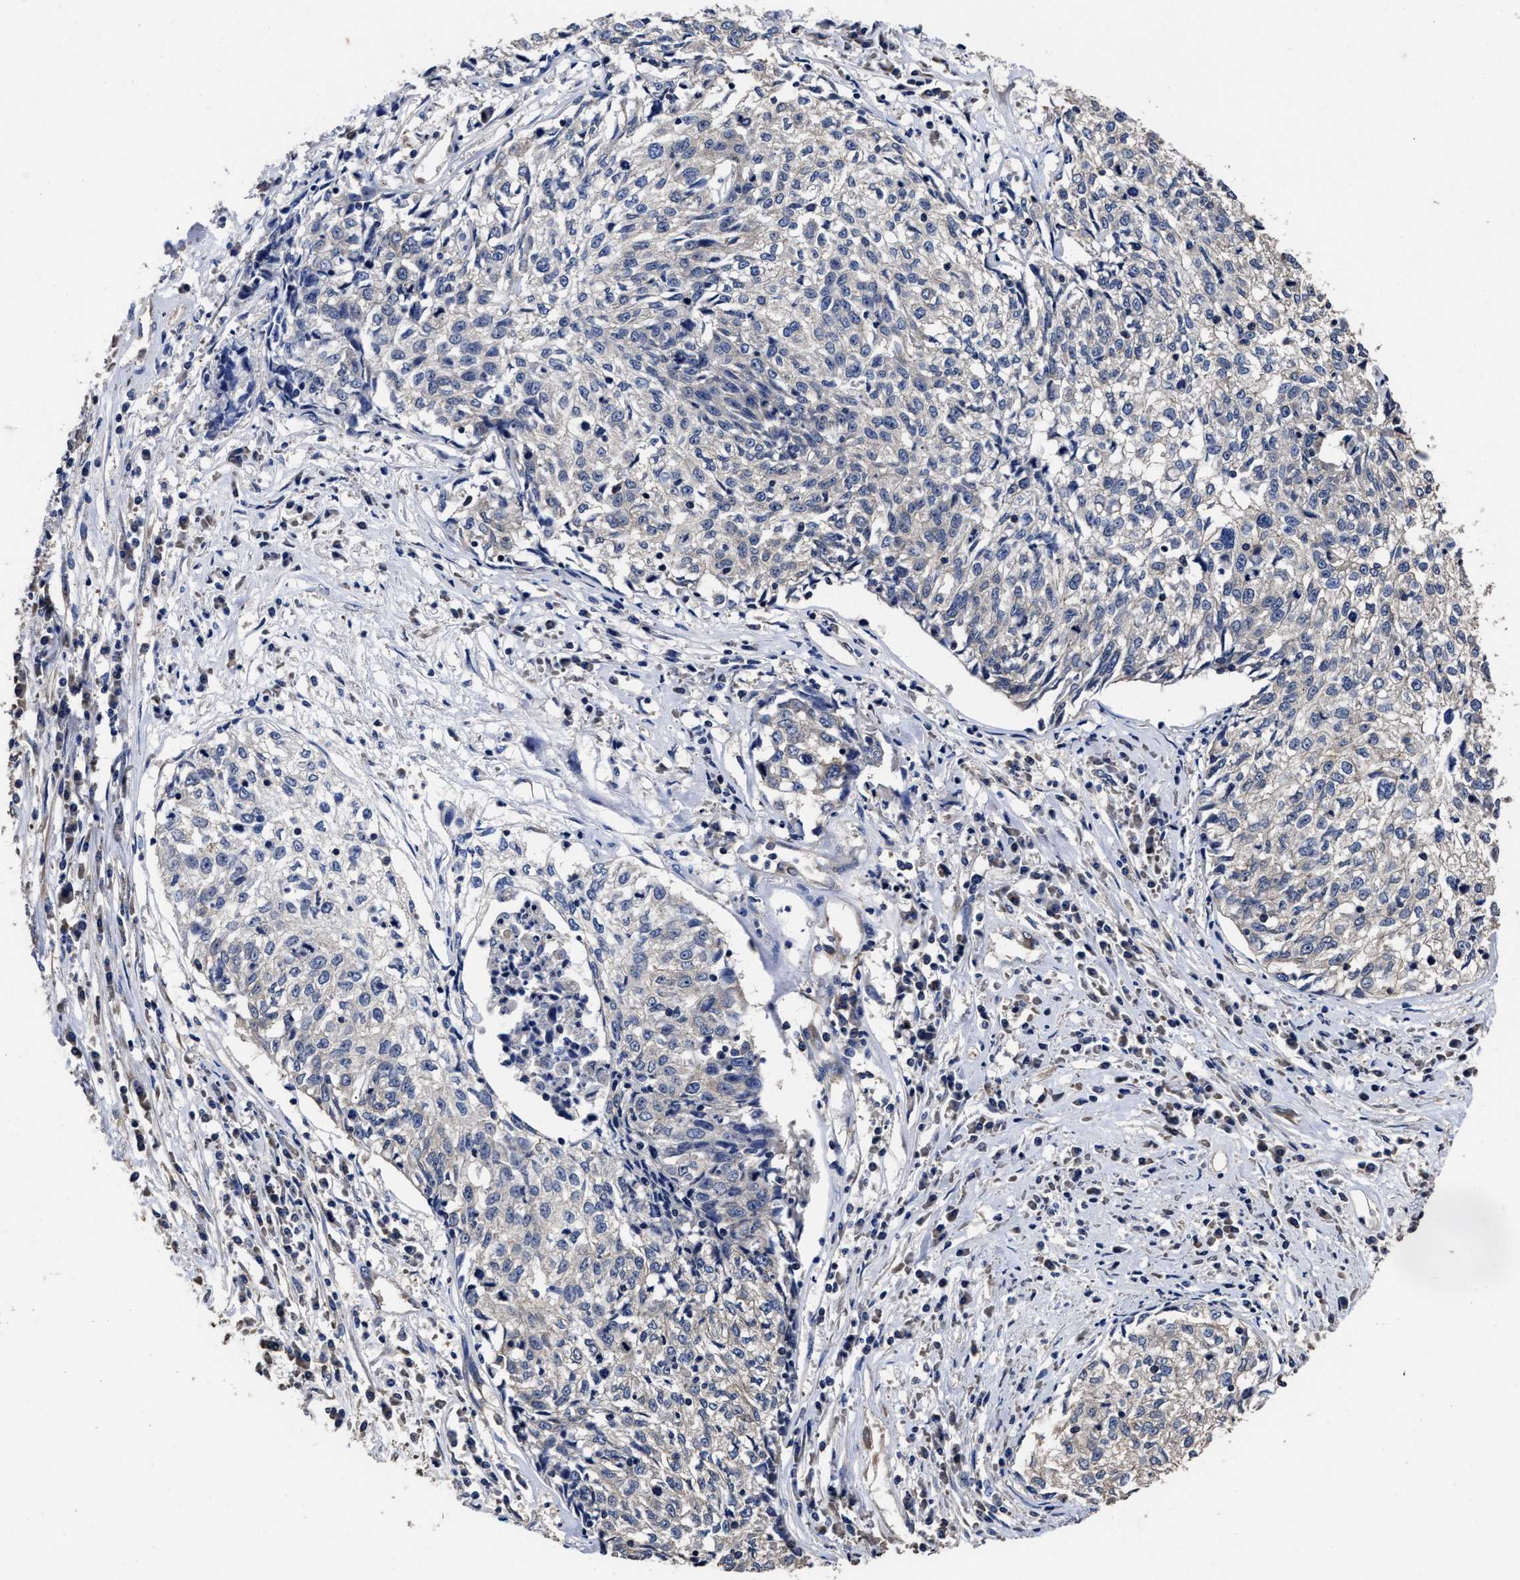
{"staining": {"intensity": "negative", "quantity": "none", "location": "none"}, "tissue": "cervical cancer", "cell_type": "Tumor cells", "image_type": "cancer", "snomed": [{"axis": "morphology", "description": "Squamous cell carcinoma, NOS"}, {"axis": "topography", "description": "Cervix"}], "caption": "Tumor cells are negative for brown protein staining in cervical squamous cell carcinoma. The staining was performed using DAB (3,3'-diaminobenzidine) to visualize the protein expression in brown, while the nuclei were stained in blue with hematoxylin (Magnification: 20x).", "gene": "AVEN", "patient": {"sex": "female", "age": 57}}